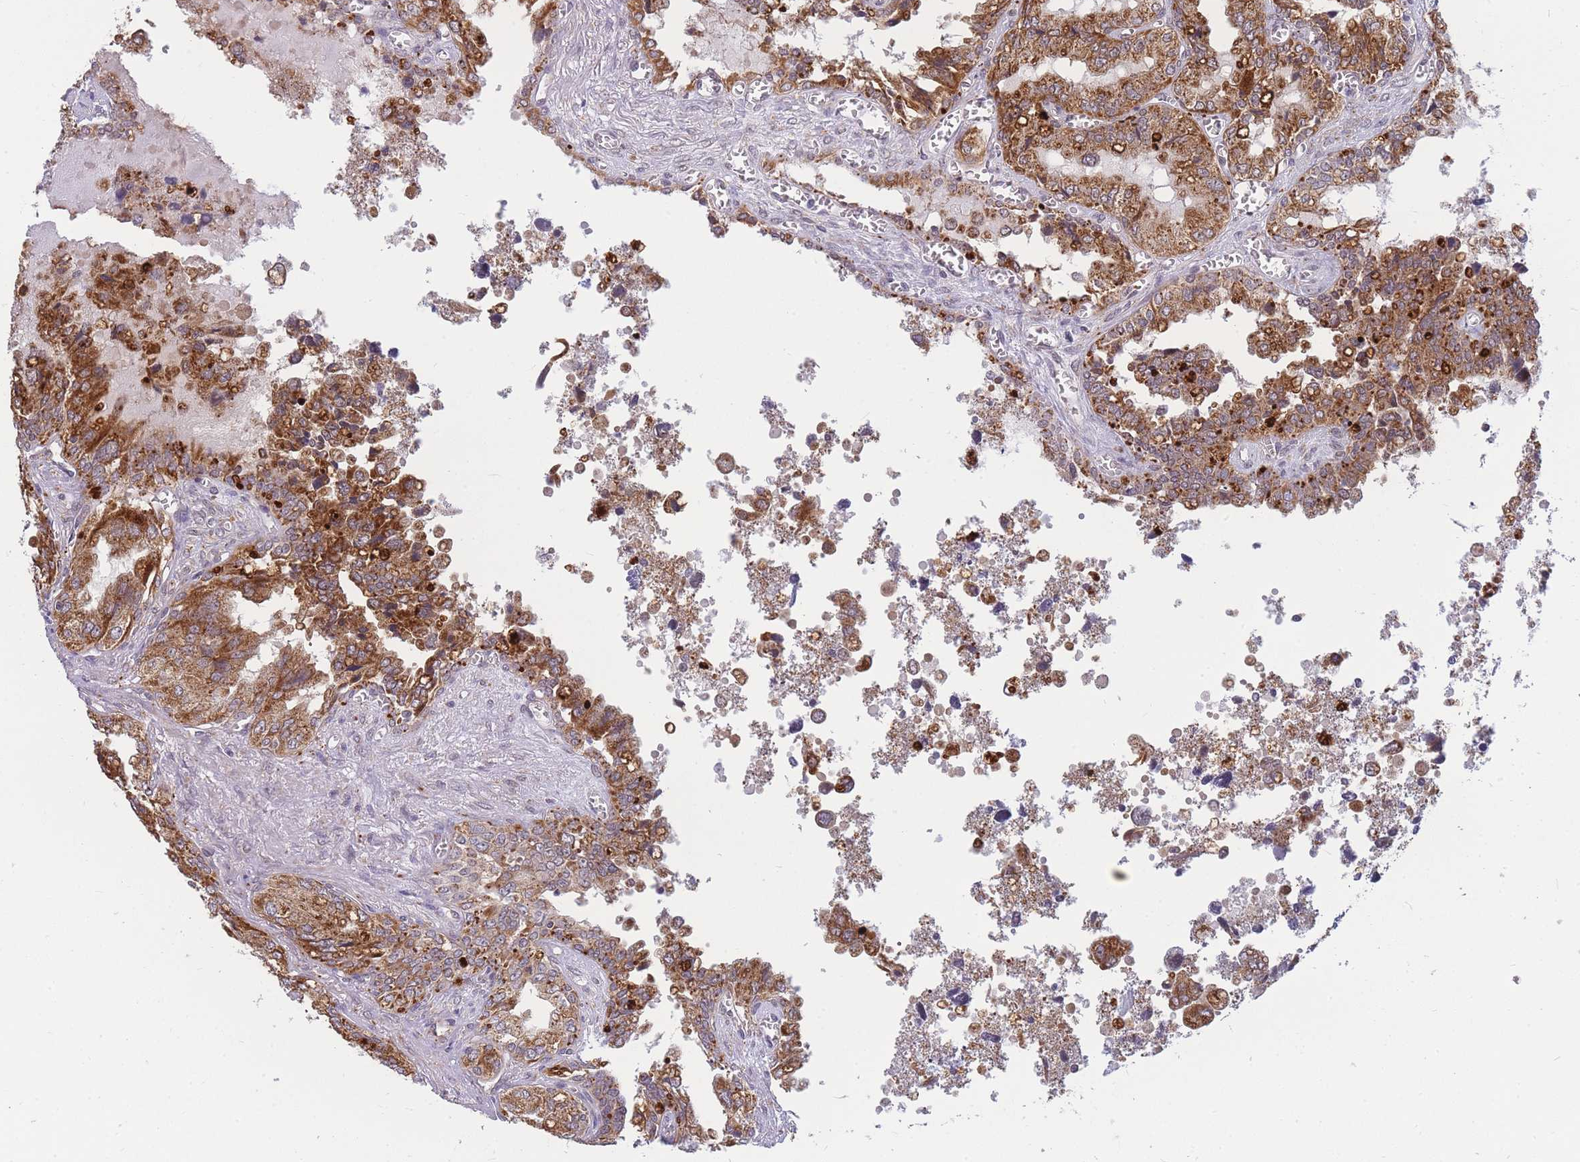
{"staining": {"intensity": "moderate", "quantity": ">75%", "location": "cytoplasmic/membranous"}, "tissue": "seminal vesicle", "cell_type": "Glandular cells", "image_type": "normal", "snomed": [{"axis": "morphology", "description": "Normal tissue, NOS"}, {"axis": "topography", "description": "Seminal veicle"}], "caption": "Protein expression analysis of benign seminal vesicle displays moderate cytoplasmic/membranous staining in about >75% of glandular cells. Nuclei are stained in blue.", "gene": "ENSG00000276345", "patient": {"sex": "male", "age": 67}}